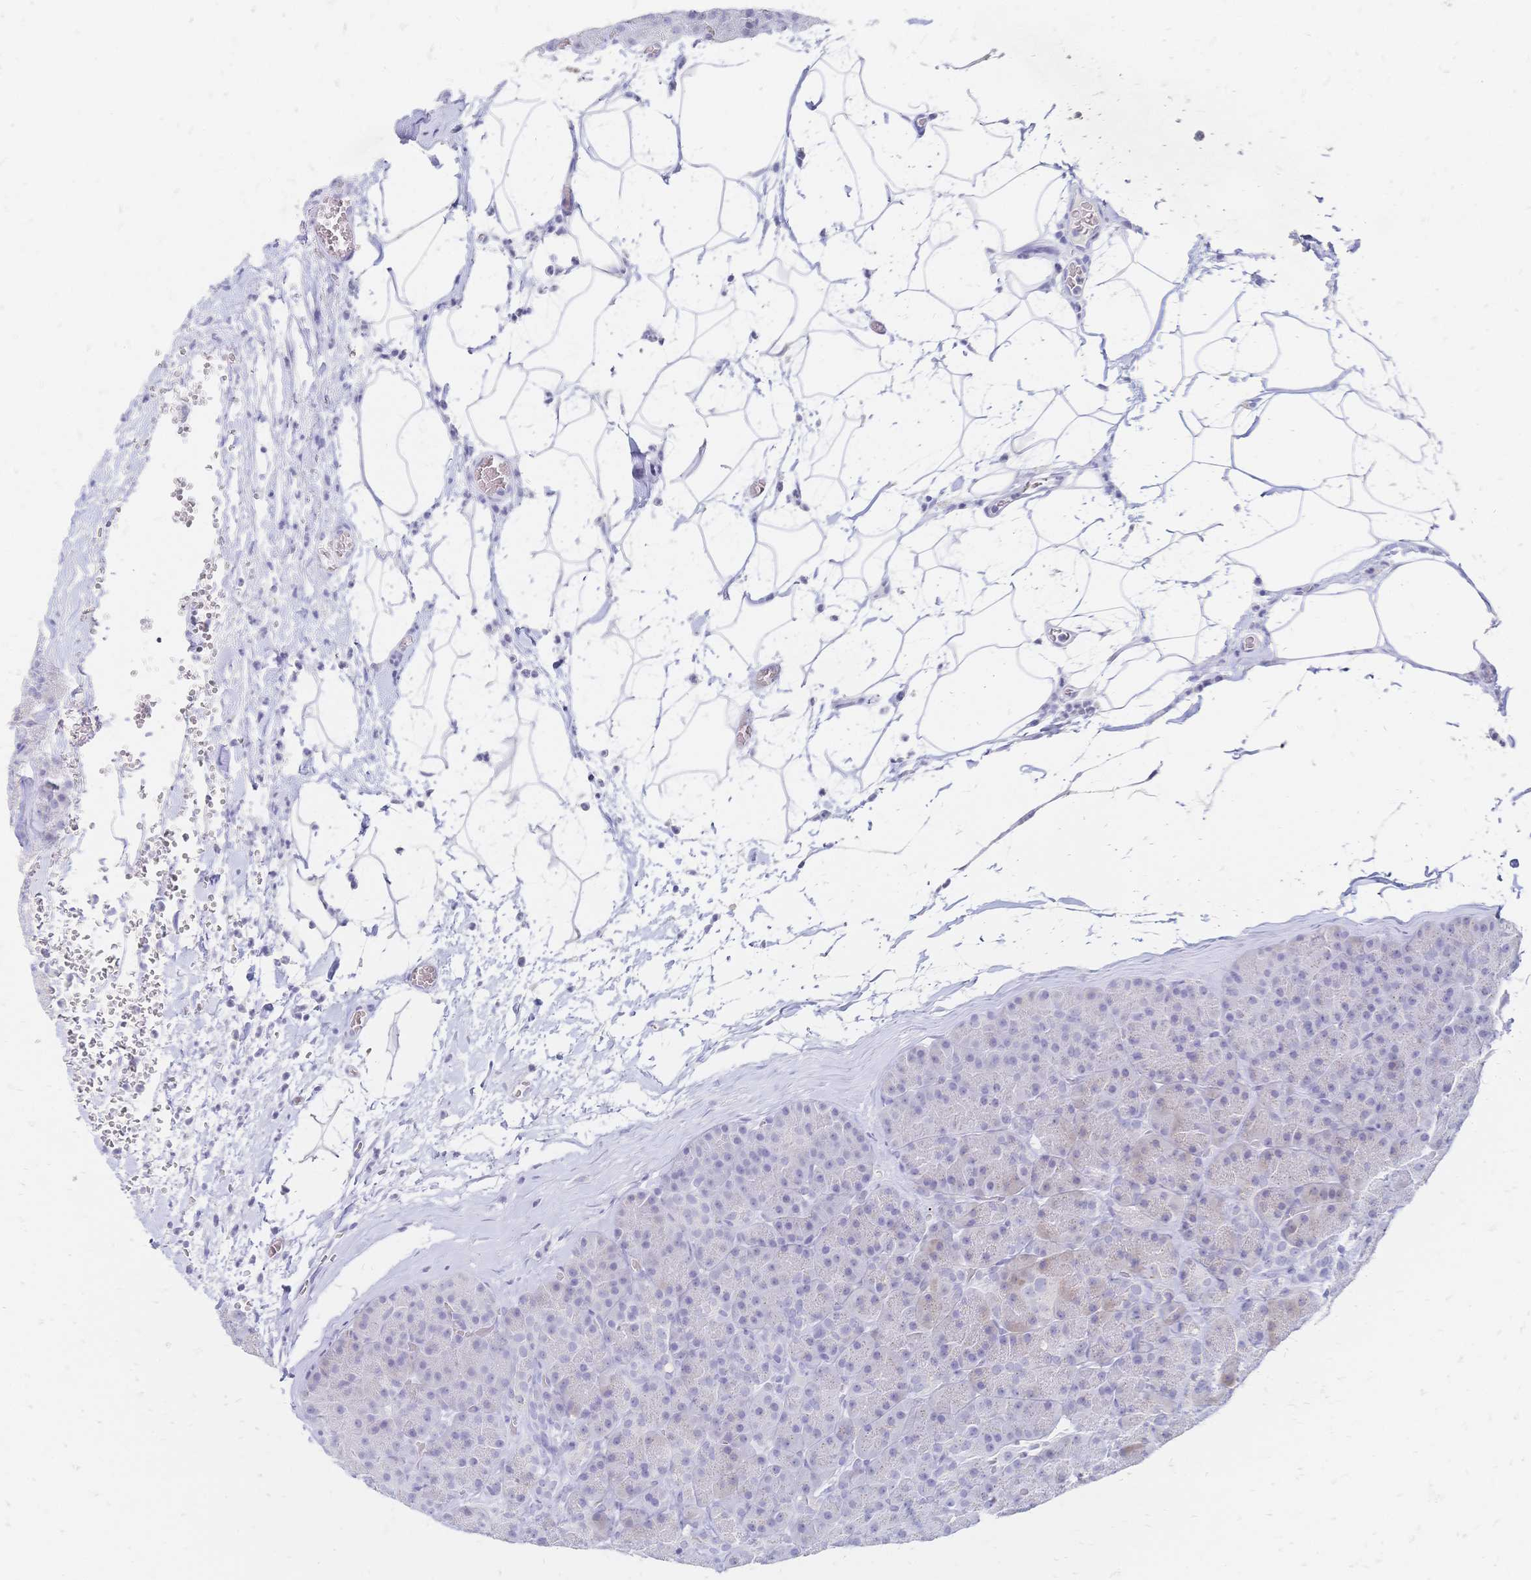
{"staining": {"intensity": "weak", "quantity": "<25%", "location": "cytoplasmic/membranous"}, "tissue": "pancreas", "cell_type": "Exocrine glandular cells", "image_type": "normal", "snomed": [{"axis": "morphology", "description": "Normal tissue, NOS"}, {"axis": "topography", "description": "Pancreas"}], "caption": "Immunohistochemistry photomicrograph of normal pancreas stained for a protein (brown), which reveals no expression in exocrine glandular cells.", "gene": "PSORS1C2", "patient": {"sex": "male", "age": 57}}